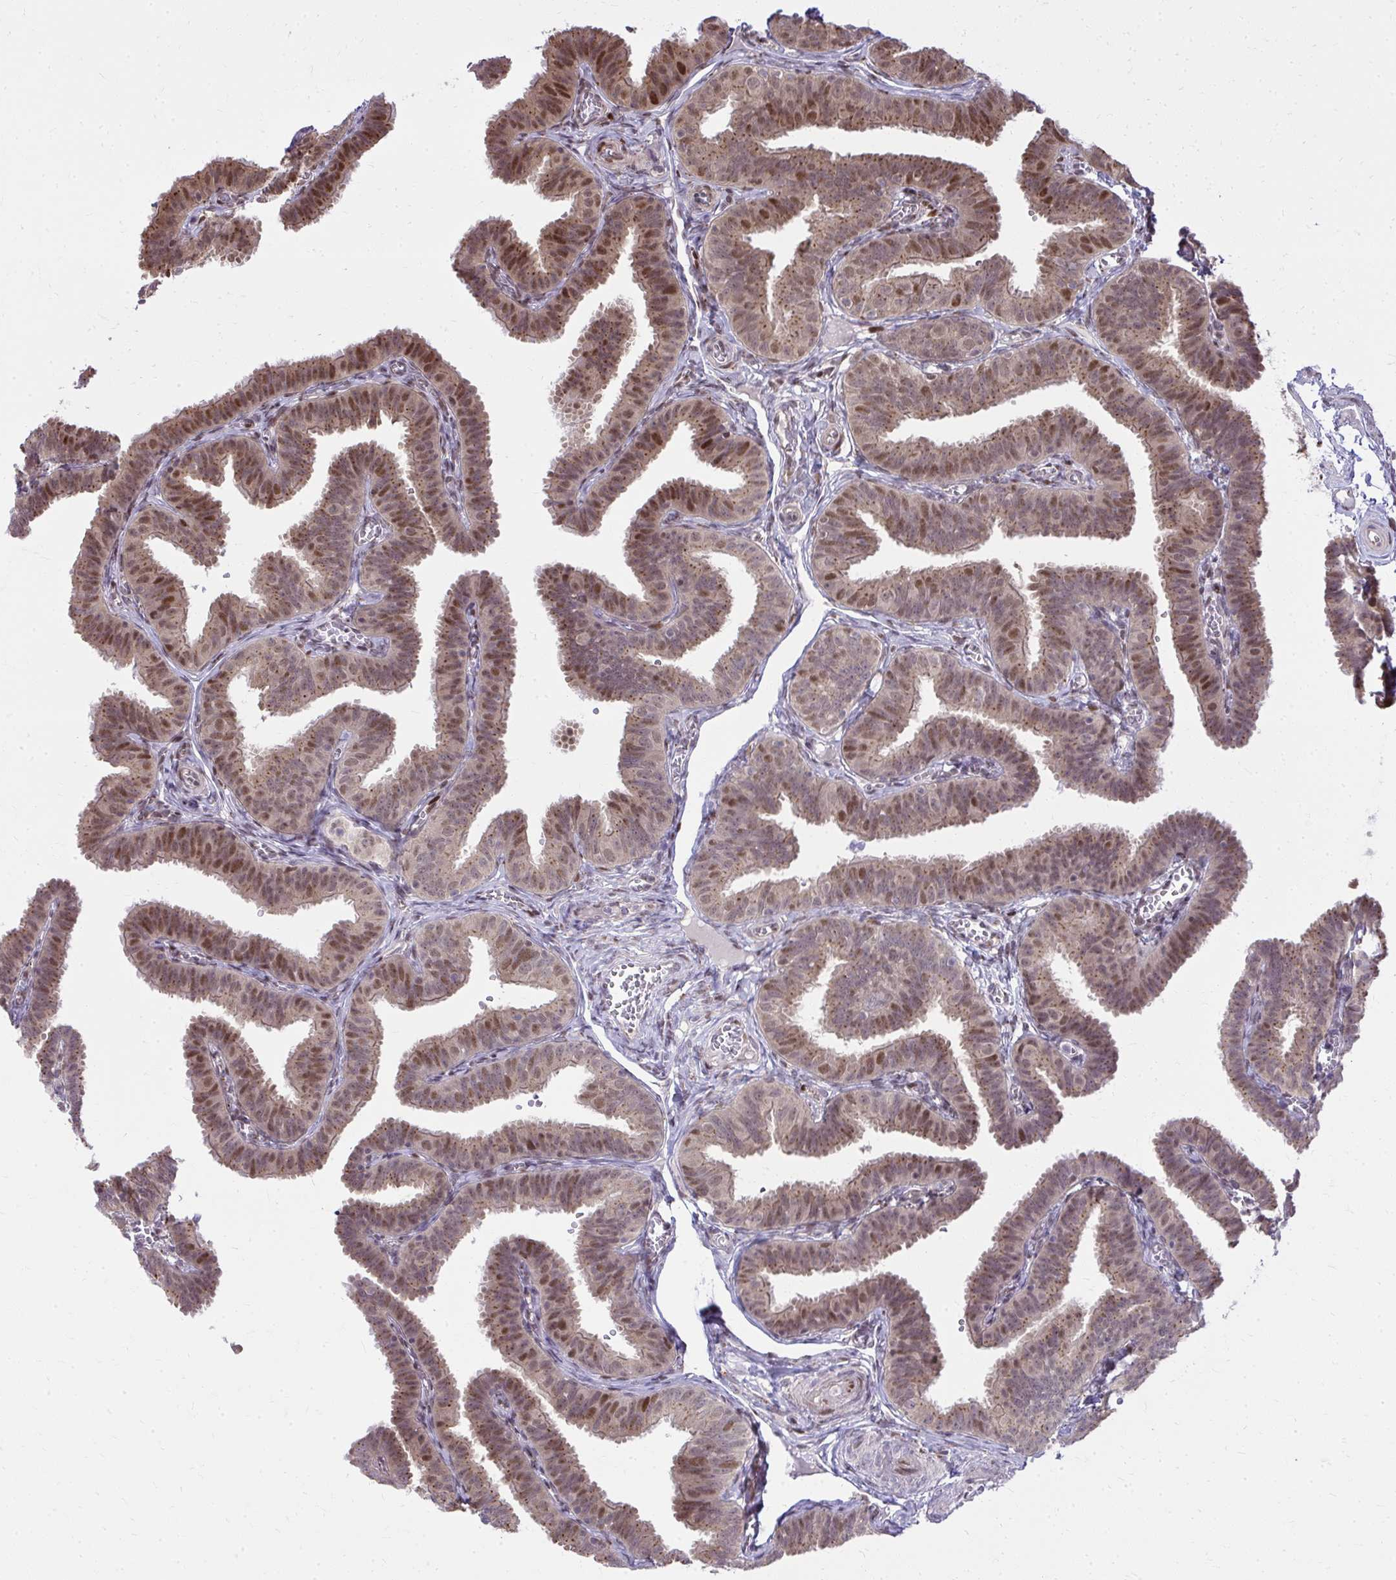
{"staining": {"intensity": "moderate", "quantity": "25%-75%", "location": "cytoplasmic/membranous,nuclear"}, "tissue": "fallopian tube", "cell_type": "Glandular cells", "image_type": "normal", "snomed": [{"axis": "morphology", "description": "Normal tissue, NOS"}, {"axis": "topography", "description": "Fallopian tube"}], "caption": "This histopathology image reveals IHC staining of benign fallopian tube, with medium moderate cytoplasmic/membranous,nuclear staining in approximately 25%-75% of glandular cells.", "gene": "PIGY", "patient": {"sex": "female", "age": 25}}